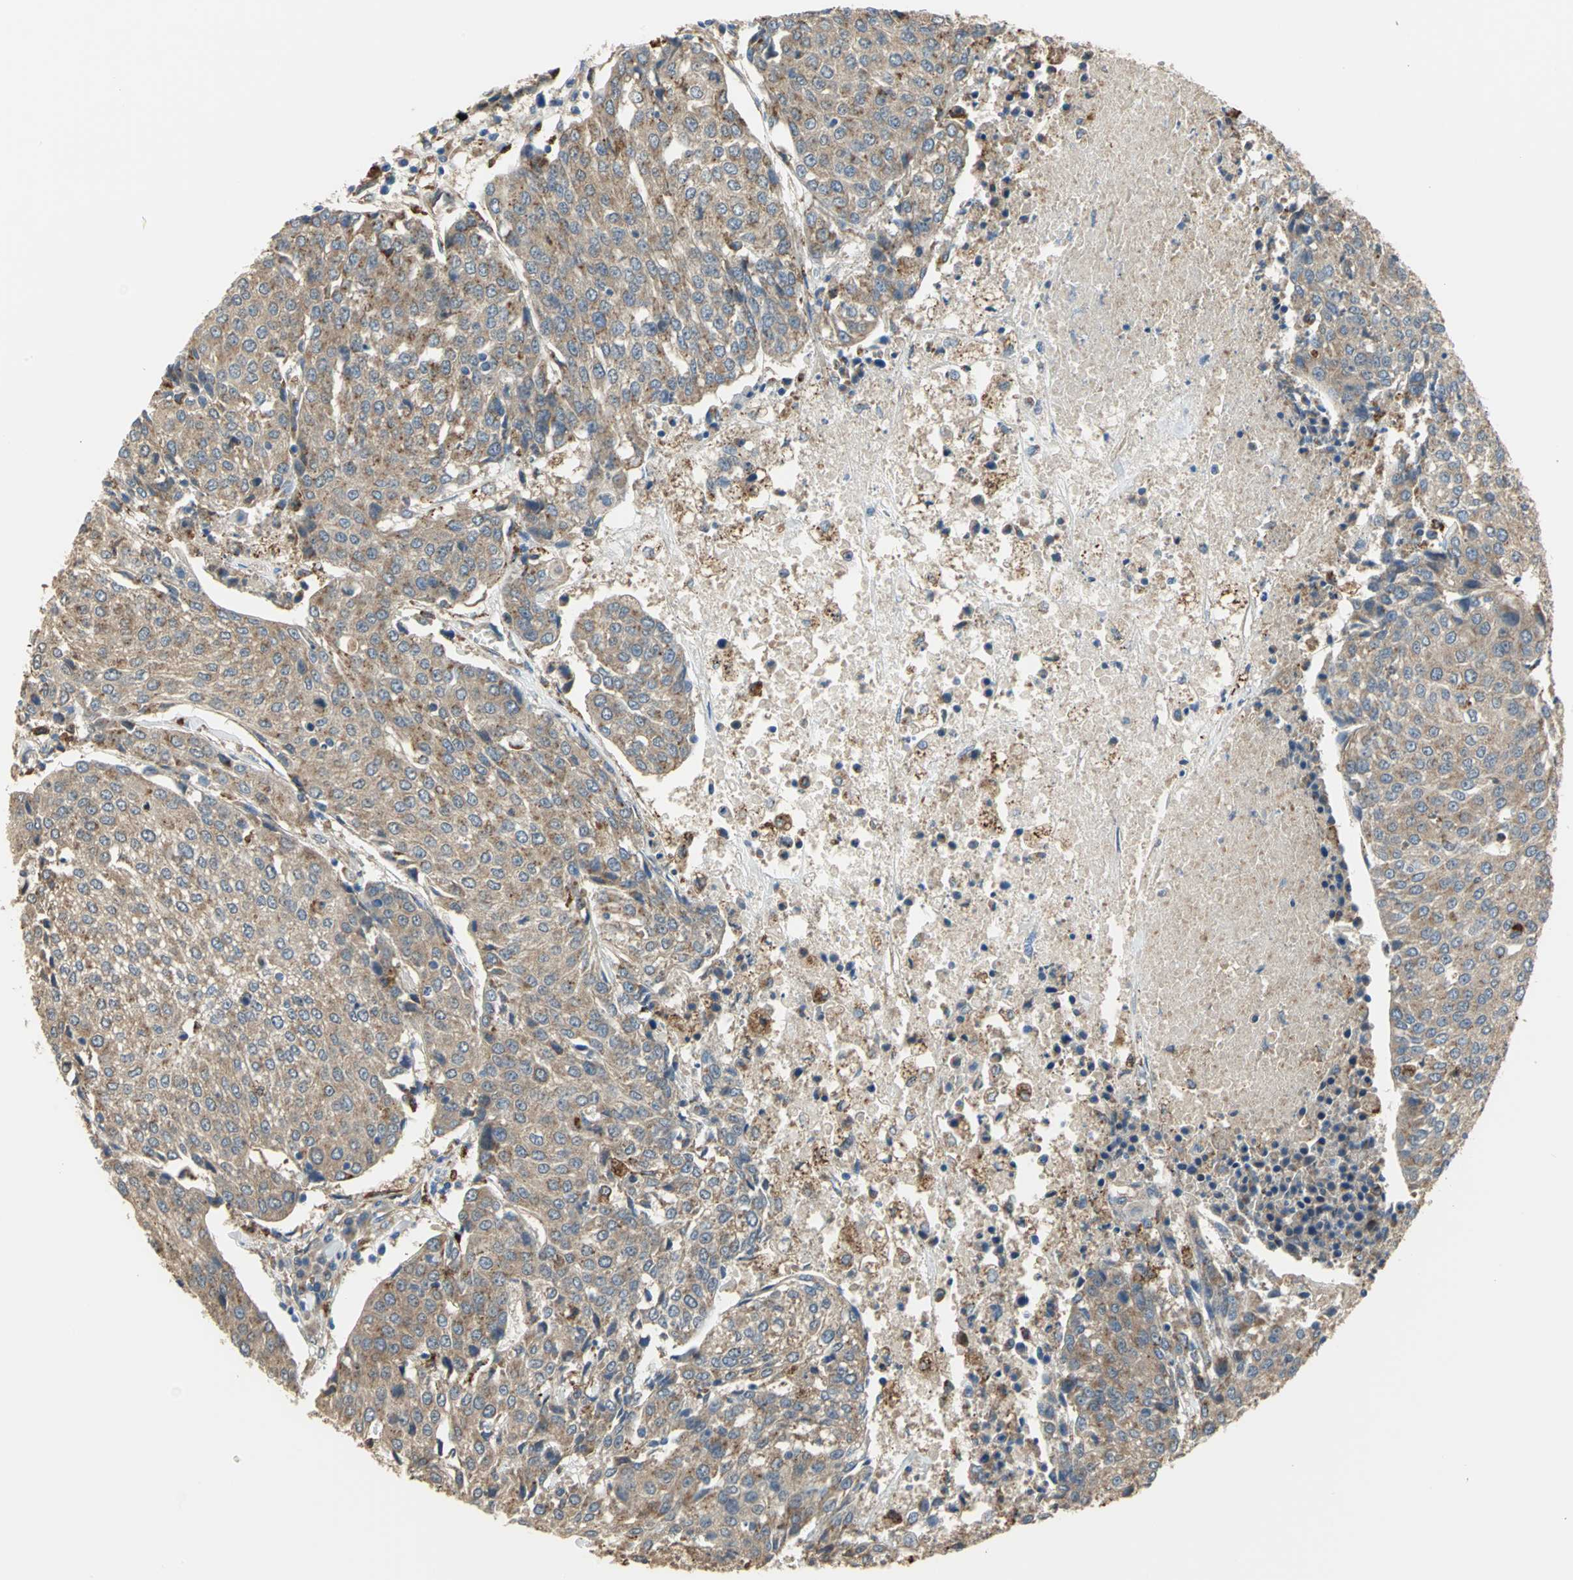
{"staining": {"intensity": "weak", "quantity": "25%-75%", "location": "cytoplasmic/membranous"}, "tissue": "urothelial cancer", "cell_type": "Tumor cells", "image_type": "cancer", "snomed": [{"axis": "morphology", "description": "Urothelial carcinoma, High grade"}, {"axis": "topography", "description": "Urinary bladder"}], "caption": "Human urothelial cancer stained with a brown dye exhibits weak cytoplasmic/membranous positive staining in about 25%-75% of tumor cells.", "gene": "DIAPH2", "patient": {"sex": "female", "age": 85}}